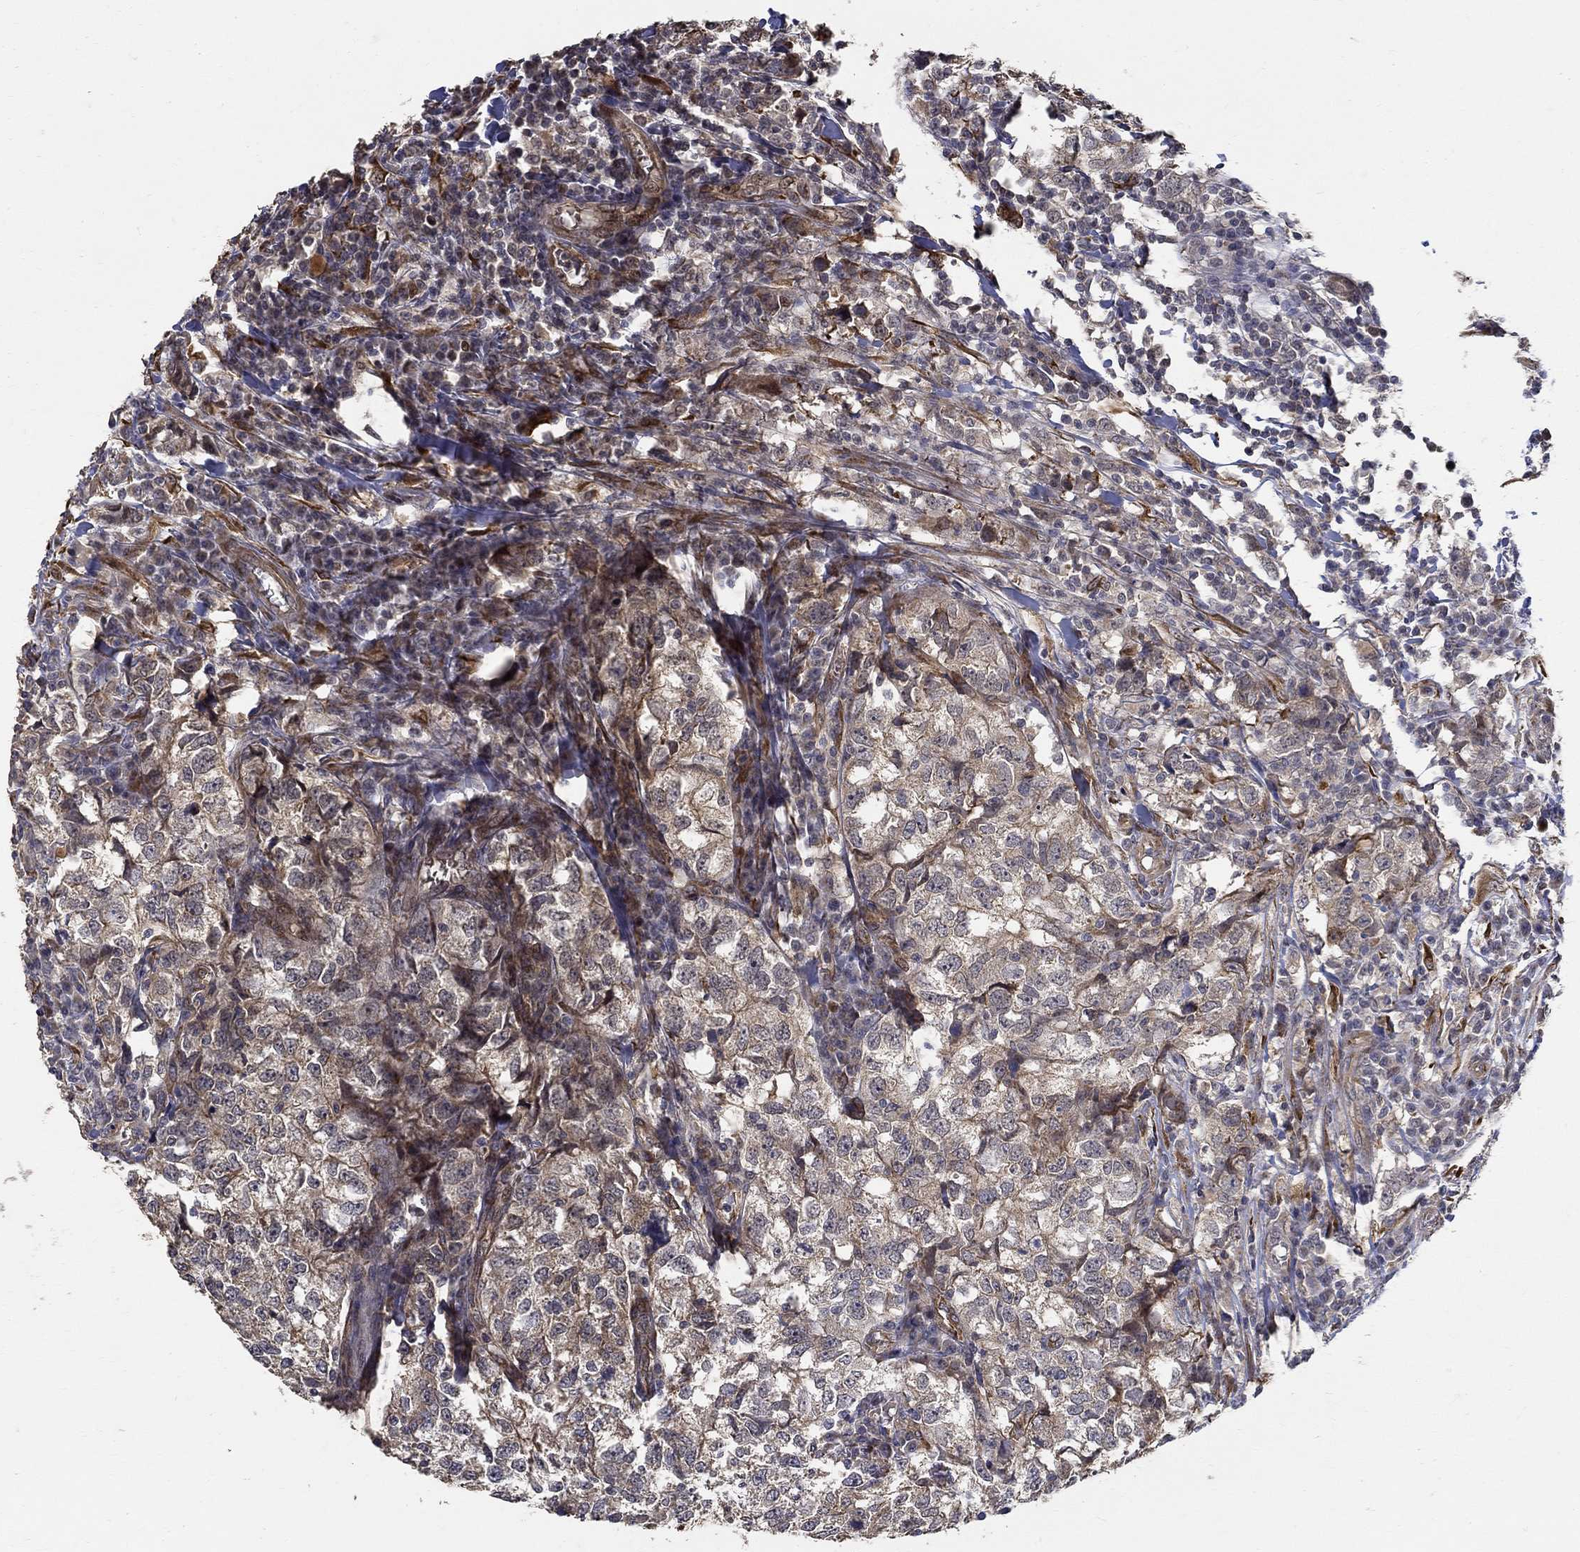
{"staining": {"intensity": "weak", "quantity": "<25%", "location": "cytoplasmic/membranous"}, "tissue": "breast cancer", "cell_type": "Tumor cells", "image_type": "cancer", "snomed": [{"axis": "morphology", "description": "Duct carcinoma"}, {"axis": "topography", "description": "Breast"}], "caption": "Immunohistochemistry (IHC) image of neoplastic tissue: breast cancer stained with DAB reveals no significant protein staining in tumor cells. (DAB IHC visualized using brightfield microscopy, high magnification).", "gene": "ZNF594", "patient": {"sex": "female", "age": 30}}